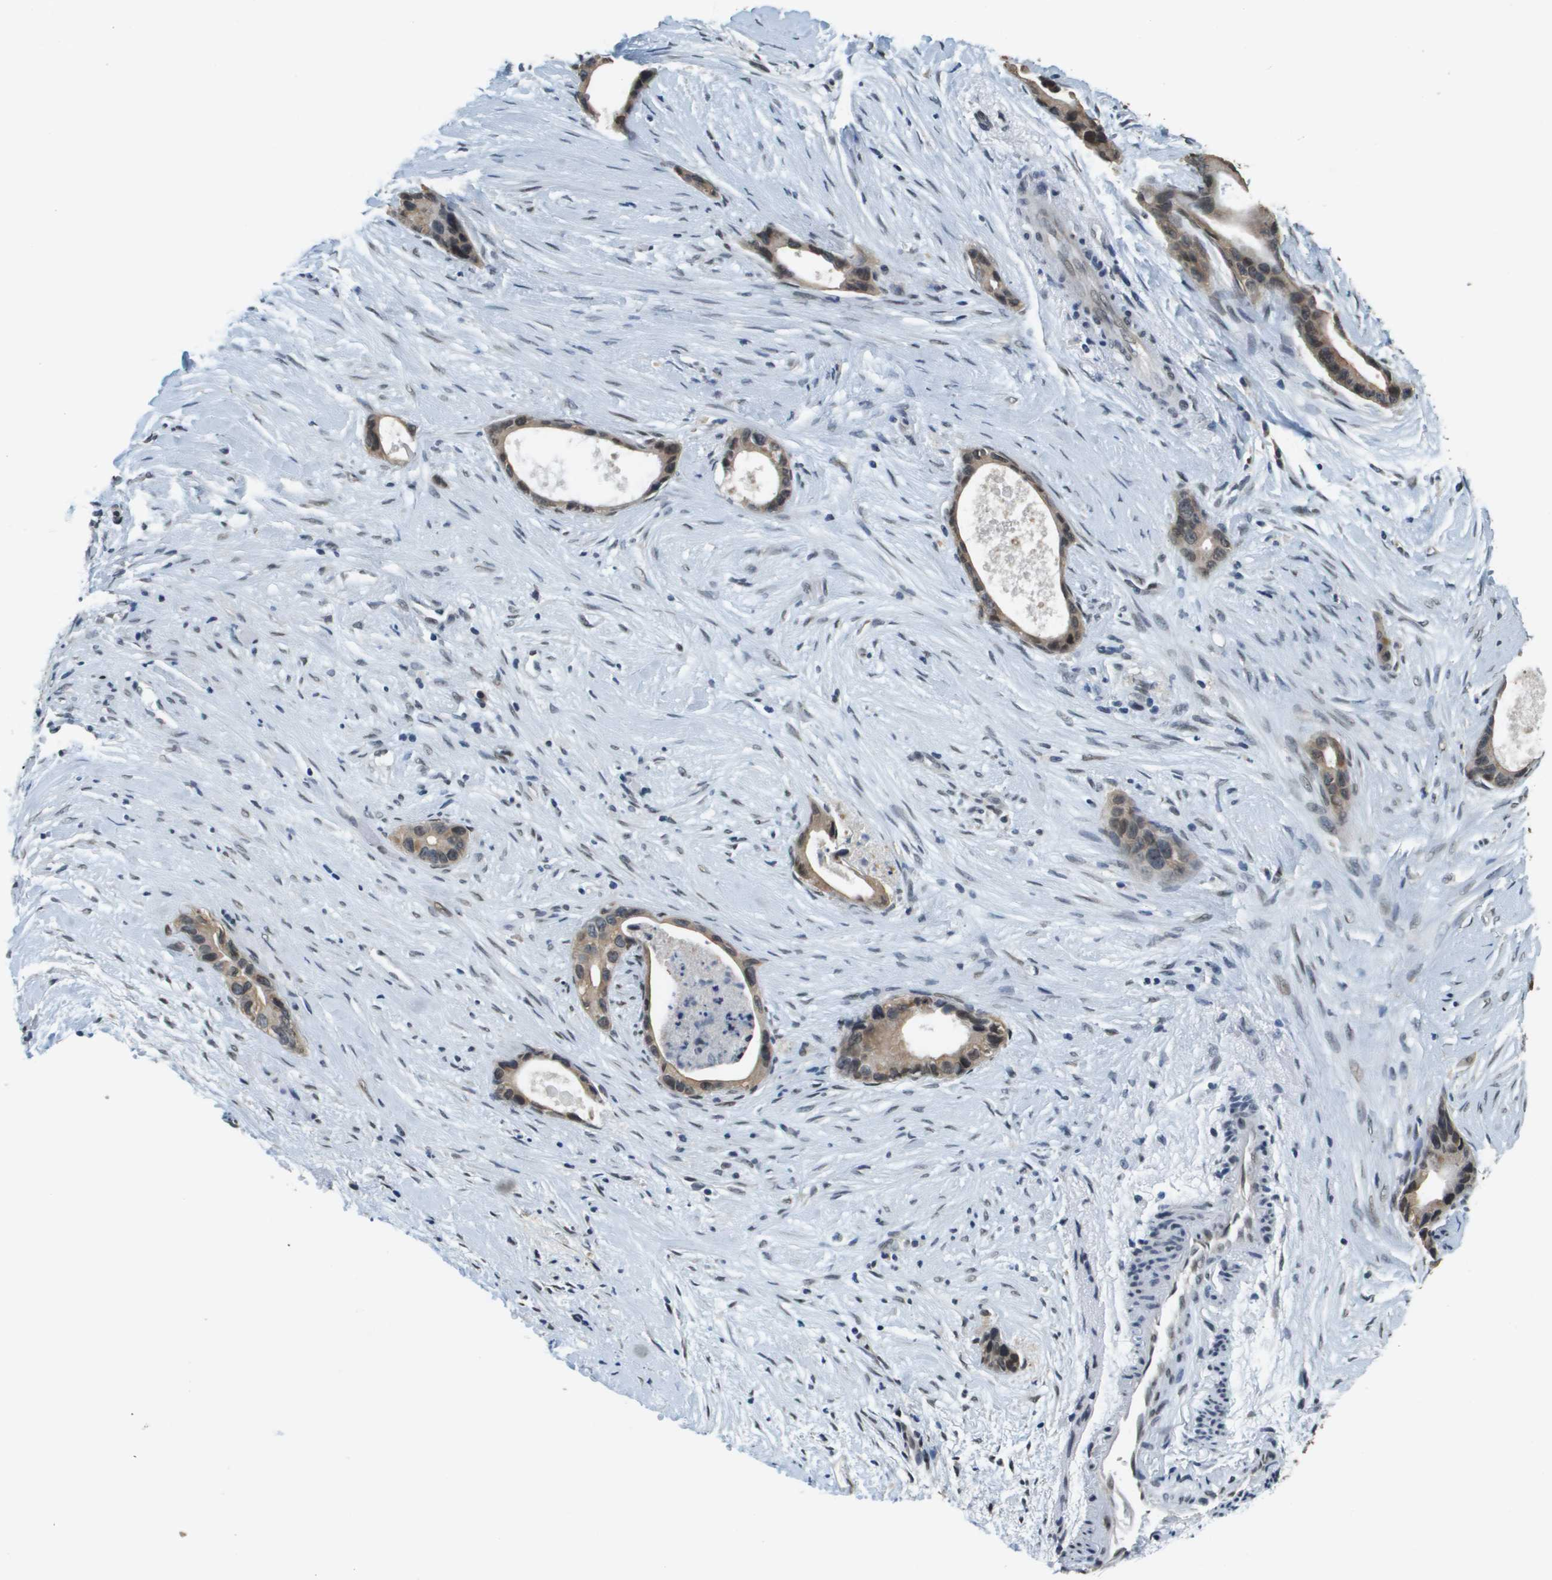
{"staining": {"intensity": "weak", "quantity": ">75%", "location": "cytoplasmic/membranous,nuclear"}, "tissue": "liver cancer", "cell_type": "Tumor cells", "image_type": "cancer", "snomed": [{"axis": "morphology", "description": "Cholangiocarcinoma"}, {"axis": "topography", "description": "Liver"}], "caption": "Liver cancer was stained to show a protein in brown. There is low levels of weak cytoplasmic/membranous and nuclear staining in about >75% of tumor cells.", "gene": "FANCC", "patient": {"sex": "female", "age": 55}}